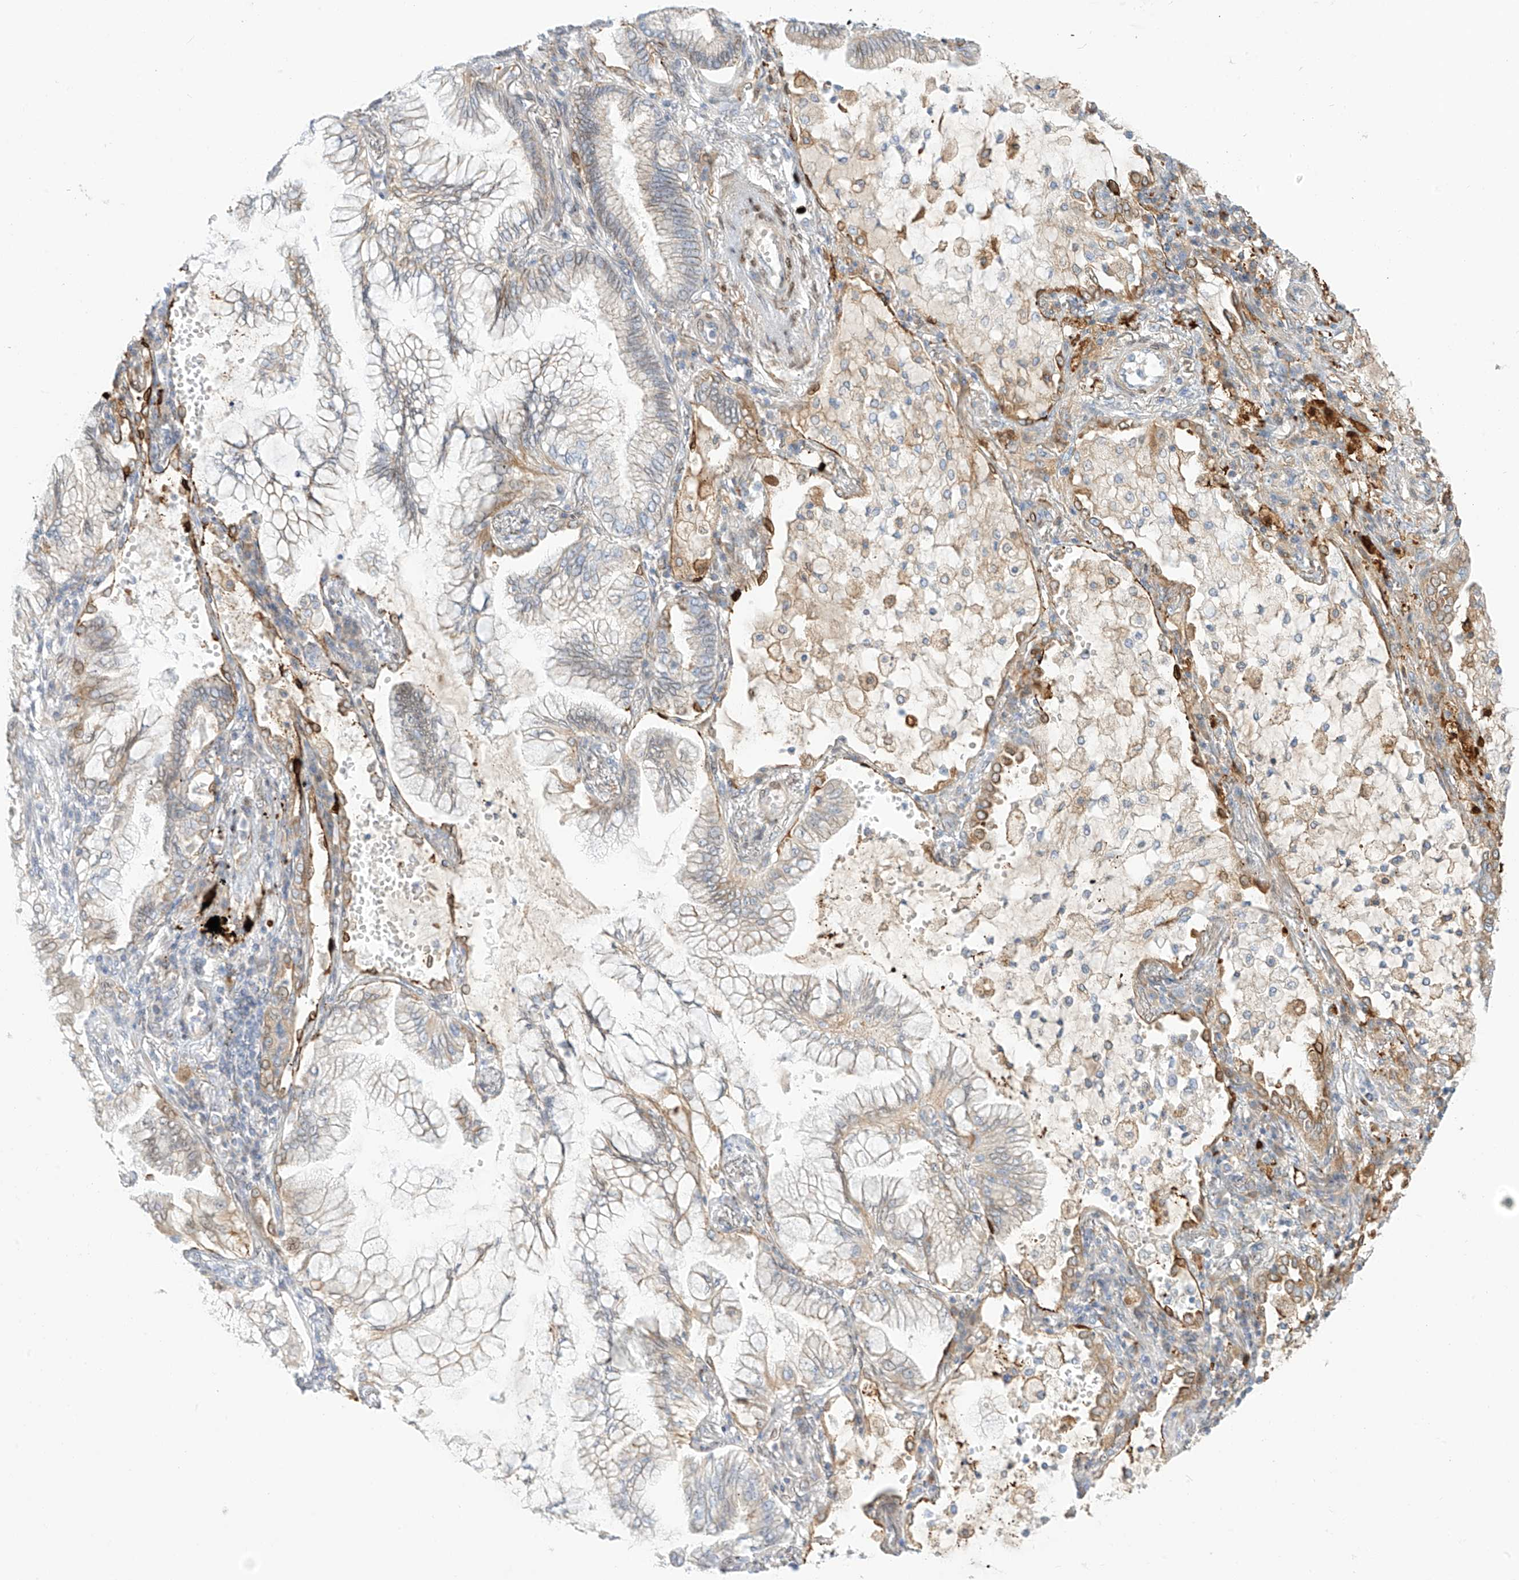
{"staining": {"intensity": "negative", "quantity": "none", "location": "none"}, "tissue": "lung cancer", "cell_type": "Tumor cells", "image_type": "cancer", "snomed": [{"axis": "morphology", "description": "Adenocarcinoma, NOS"}, {"axis": "topography", "description": "Lung"}], "caption": "Lung cancer (adenocarcinoma) was stained to show a protein in brown. There is no significant staining in tumor cells. (Brightfield microscopy of DAB (3,3'-diaminobenzidine) immunohistochemistry (IHC) at high magnification).", "gene": "PCYOX1", "patient": {"sex": "female", "age": 70}}